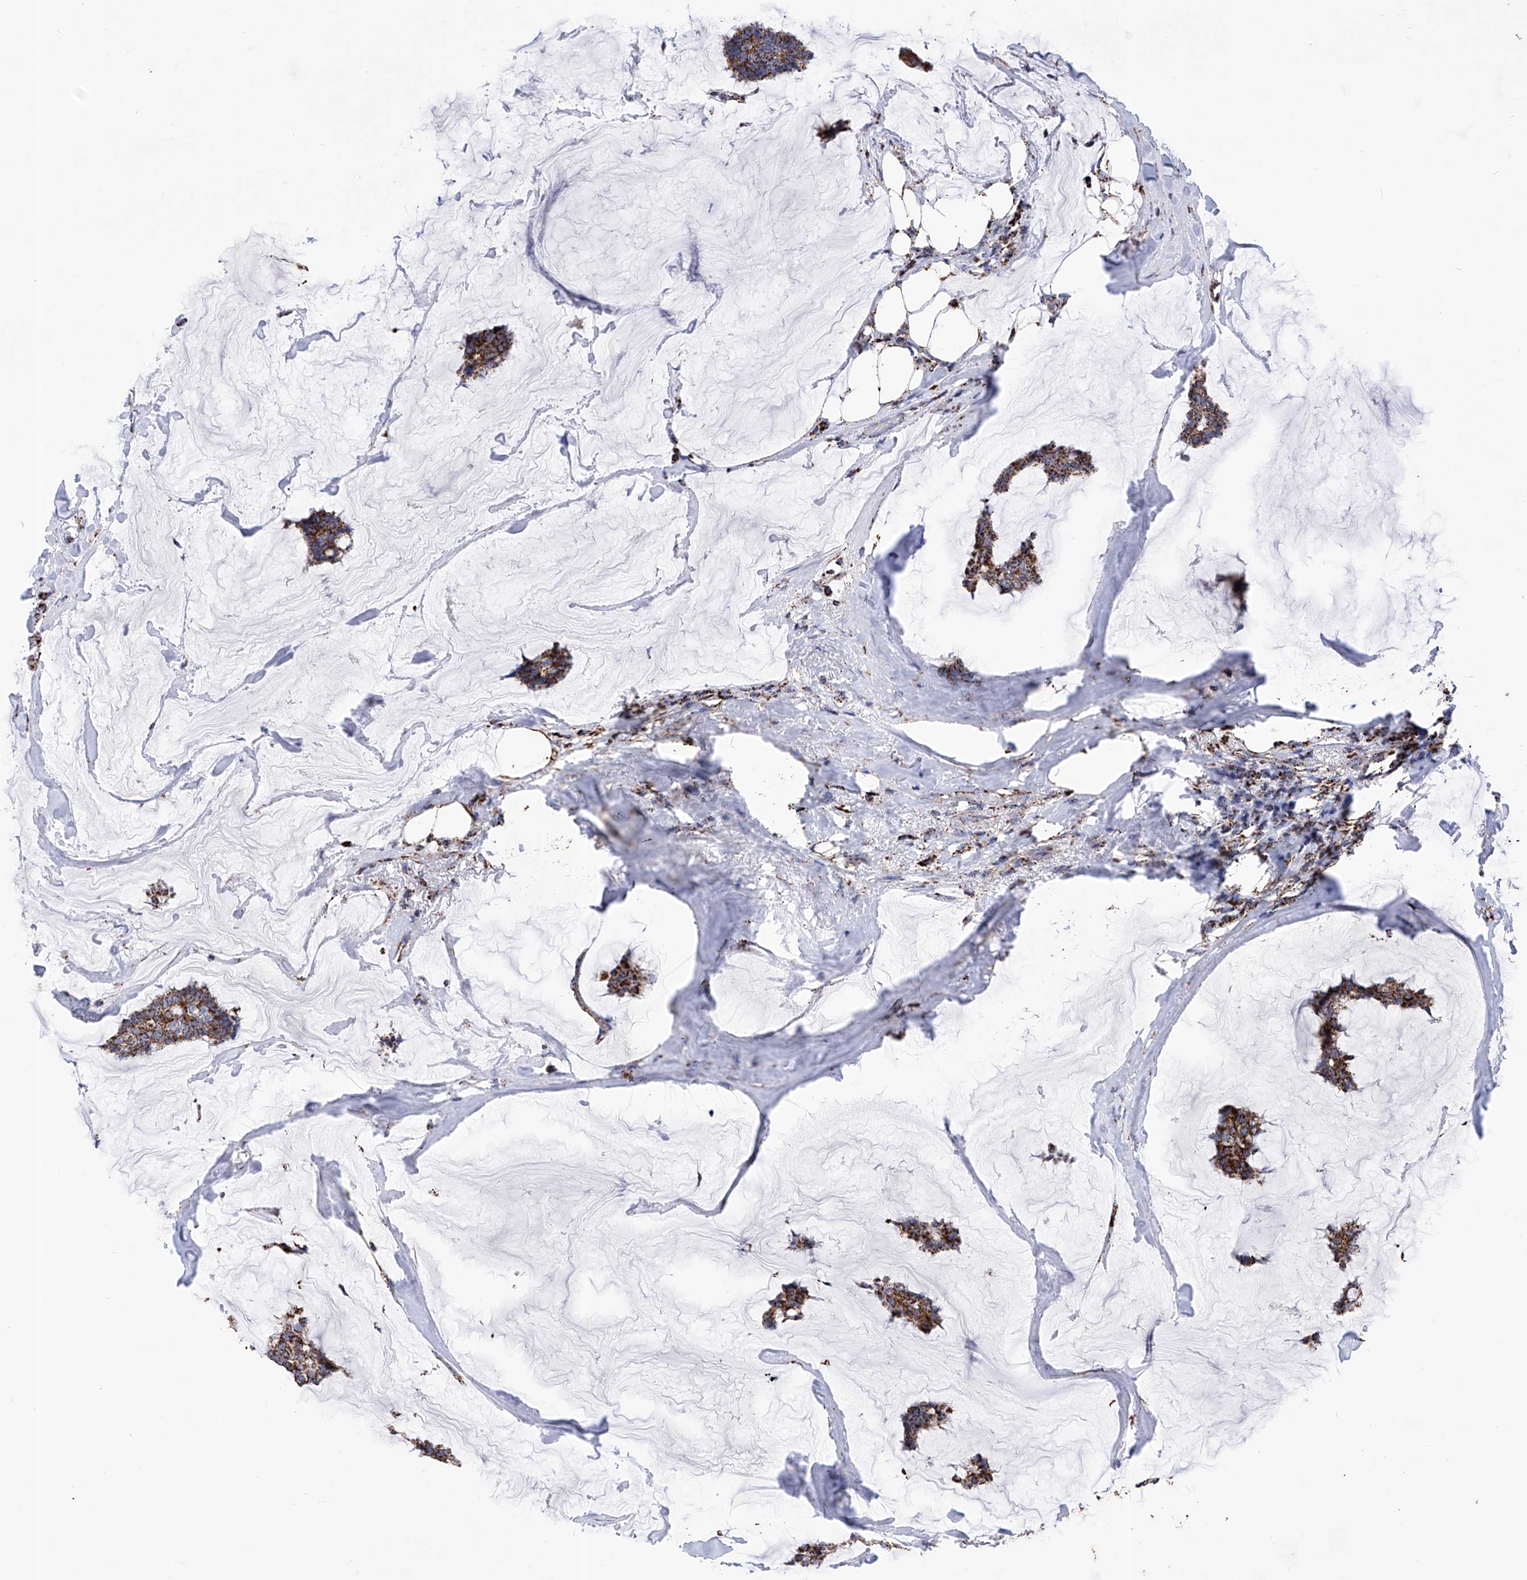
{"staining": {"intensity": "strong", "quantity": ">75%", "location": "cytoplasmic/membranous"}, "tissue": "breast cancer", "cell_type": "Tumor cells", "image_type": "cancer", "snomed": [{"axis": "morphology", "description": "Duct carcinoma"}, {"axis": "topography", "description": "Breast"}], "caption": "Protein analysis of infiltrating ductal carcinoma (breast) tissue reveals strong cytoplasmic/membranous expression in about >75% of tumor cells.", "gene": "ATP5PF", "patient": {"sex": "female", "age": 93}}